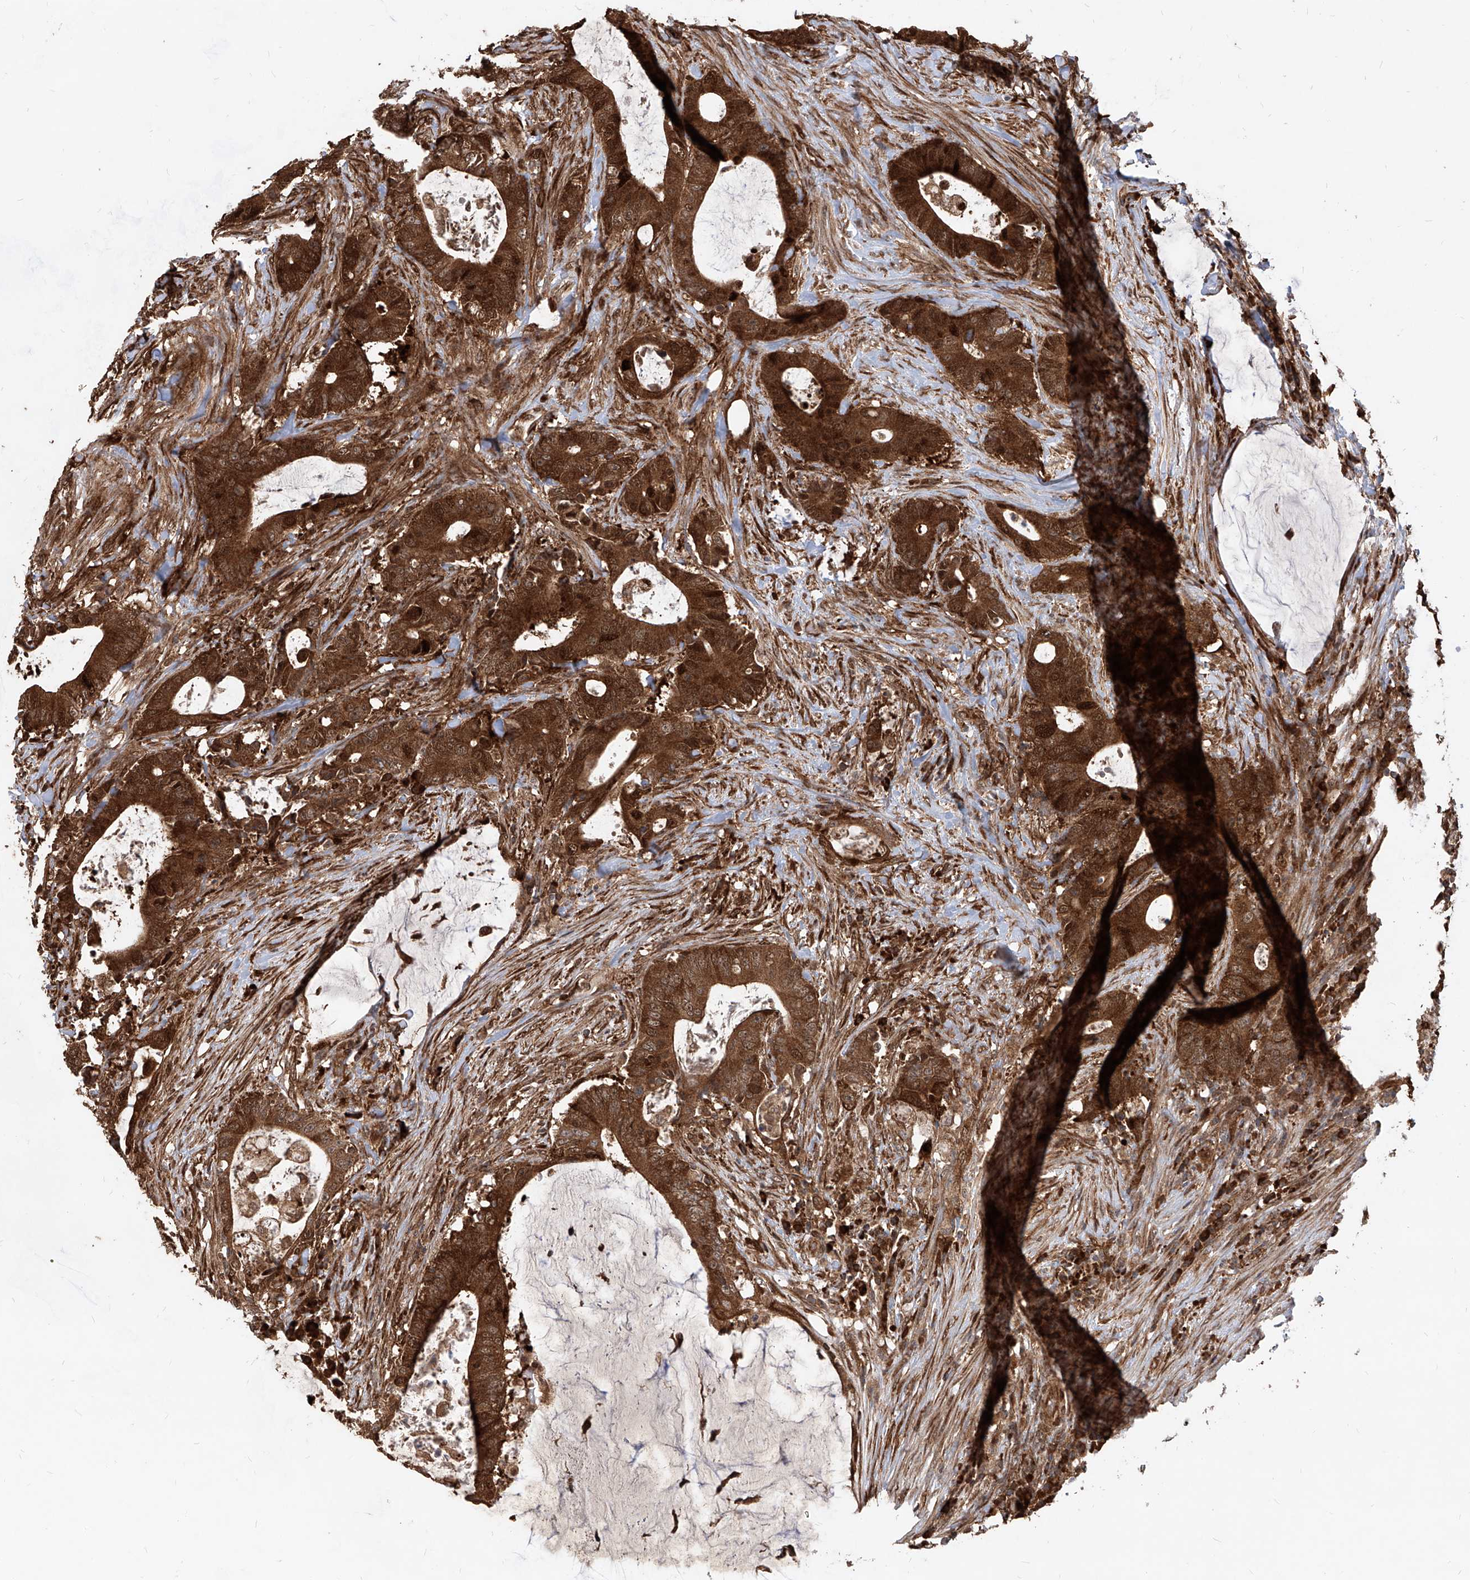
{"staining": {"intensity": "strong", "quantity": ">75%", "location": "cytoplasmic/membranous,nuclear"}, "tissue": "colorectal cancer", "cell_type": "Tumor cells", "image_type": "cancer", "snomed": [{"axis": "morphology", "description": "Adenocarcinoma, NOS"}, {"axis": "topography", "description": "Colon"}], "caption": "Protein expression analysis of colorectal cancer (adenocarcinoma) displays strong cytoplasmic/membranous and nuclear expression in approximately >75% of tumor cells. (Stains: DAB in brown, nuclei in blue, Microscopy: brightfield microscopy at high magnification).", "gene": "MAGED2", "patient": {"sex": "male", "age": 83}}